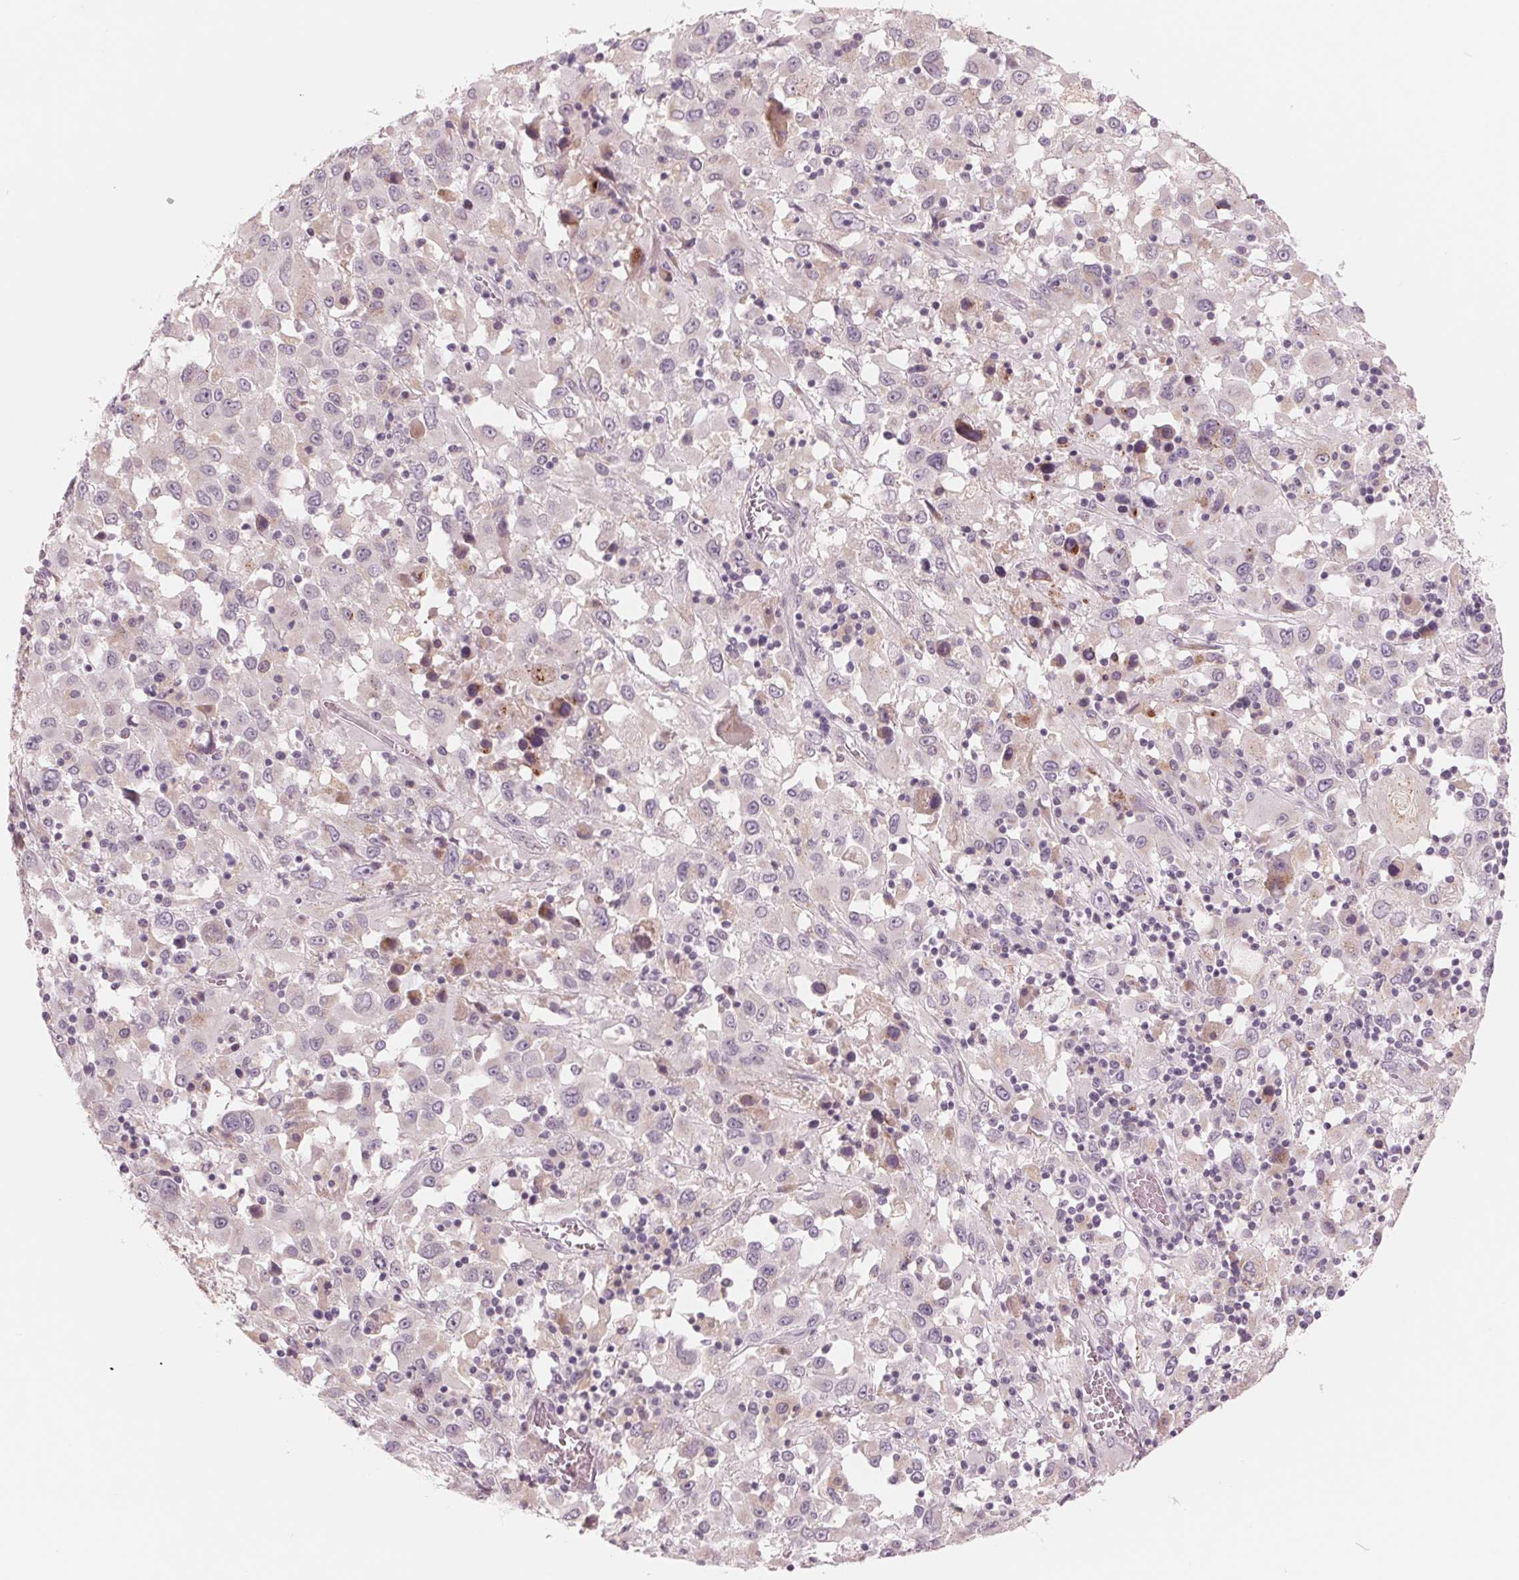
{"staining": {"intensity": "negative", "quantity": "none", "location": "none"}, "tissue": "melanoma", "cell_type": "Tumor cells", "image_type": "cancer", "snomed": [{"axis": "morphology", "description": "Malignant melanoma, Metastatic site"}, {"axis": "topography", "description": "Soft tissue"}], "caption": "This is an IHC micrograph of melanoma. There is no staining in tumor cells.", "gene": "IL9R", "patient": {"sex": "male", "age": 50}}